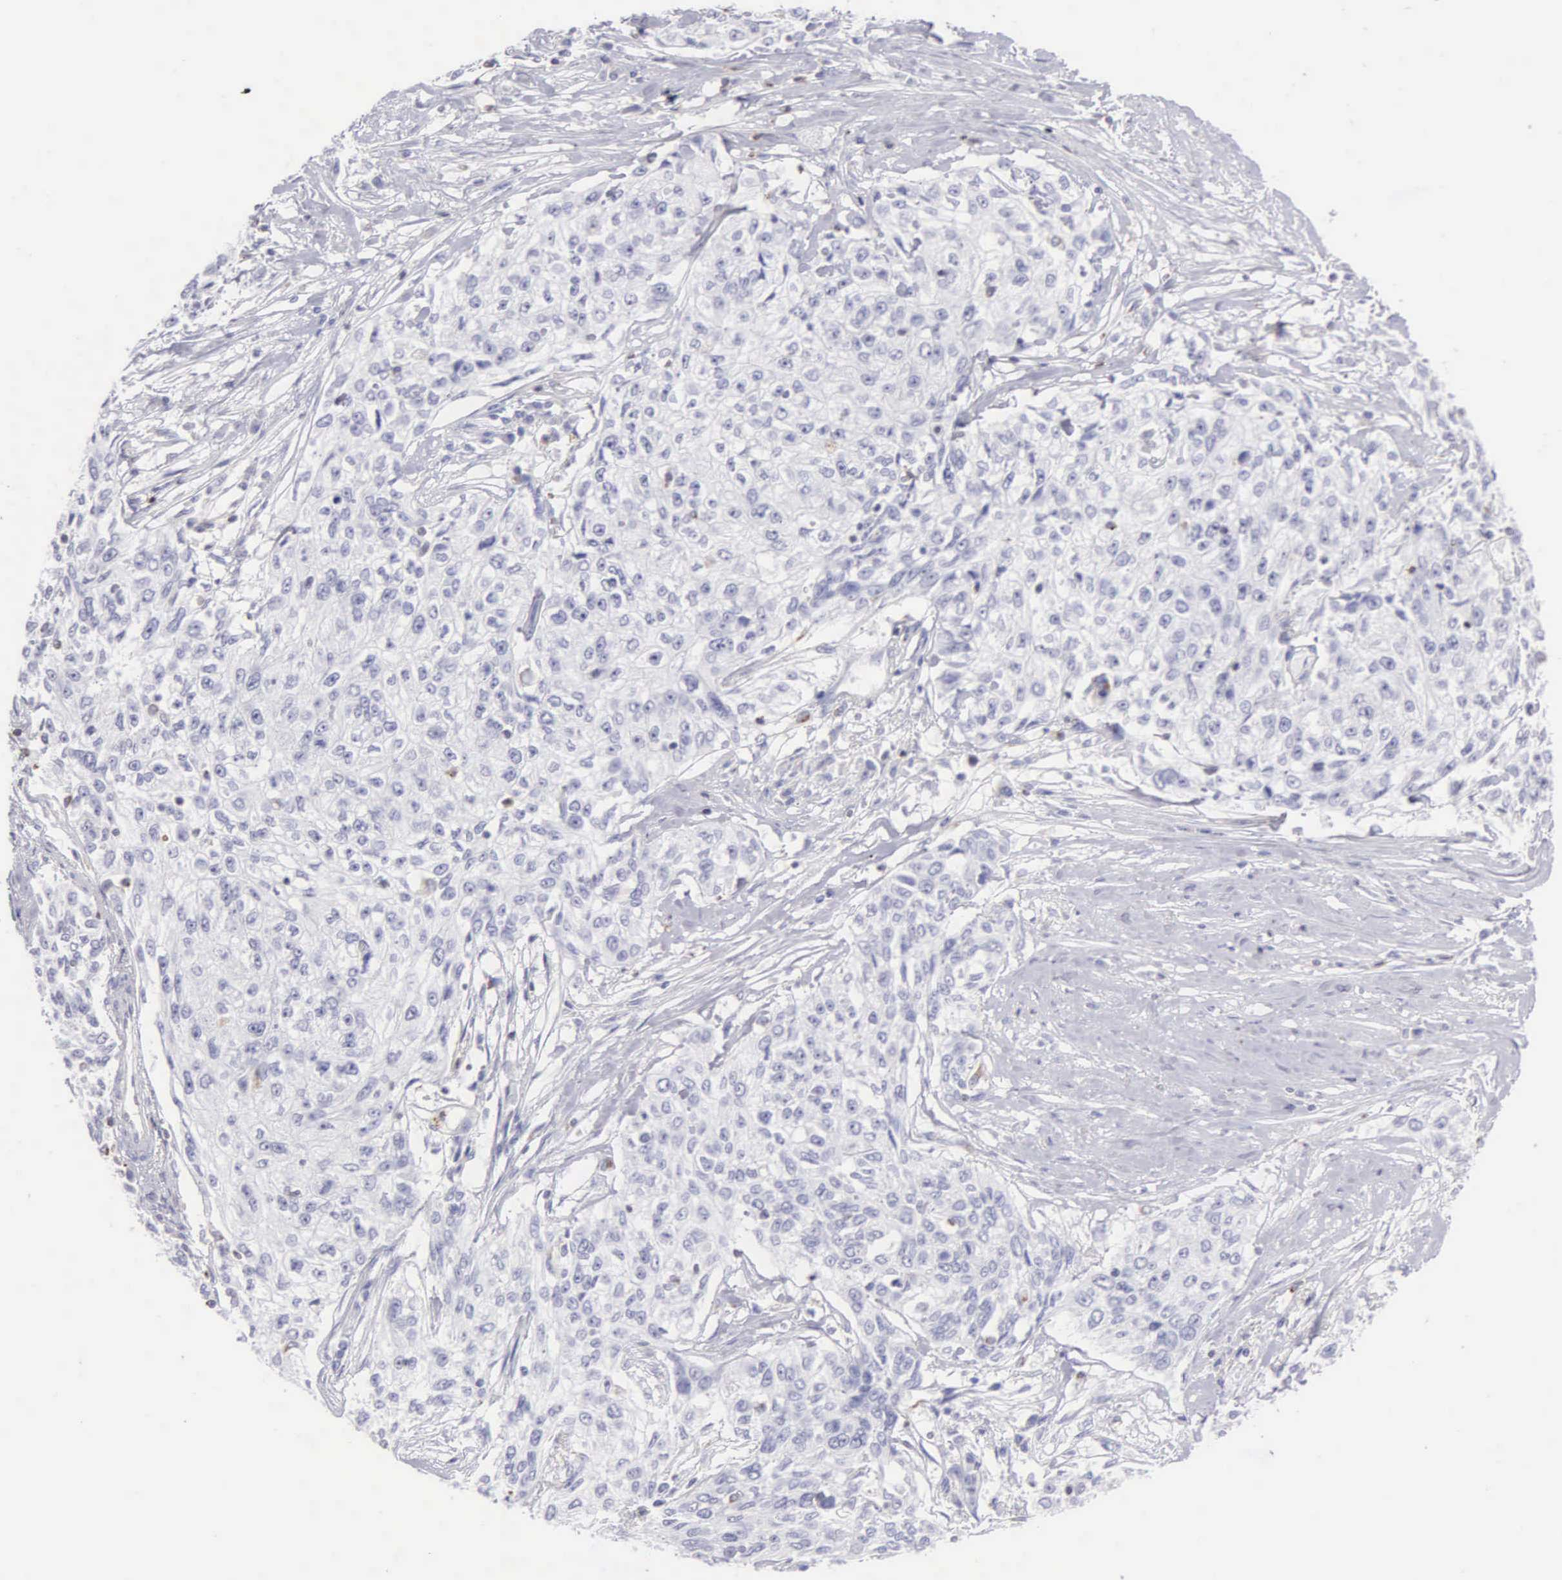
{"staining": {"intensity": "negative", "quantity": "none", "location": "none"}, "tissue": "cervical cancer", "cell_type": "Tumor cells", "image_type": "cancer", "snomed": [{"axis": "morphology", "description": "Squamous cell carcinoma, NOS"}, {"axis": "topography", "description": "Cervix"}], "caption": "Tumor cells show no significant staining in cervical cancer.", "gene": "SRGN", "patient": {"sex": "female", "age": 57}}